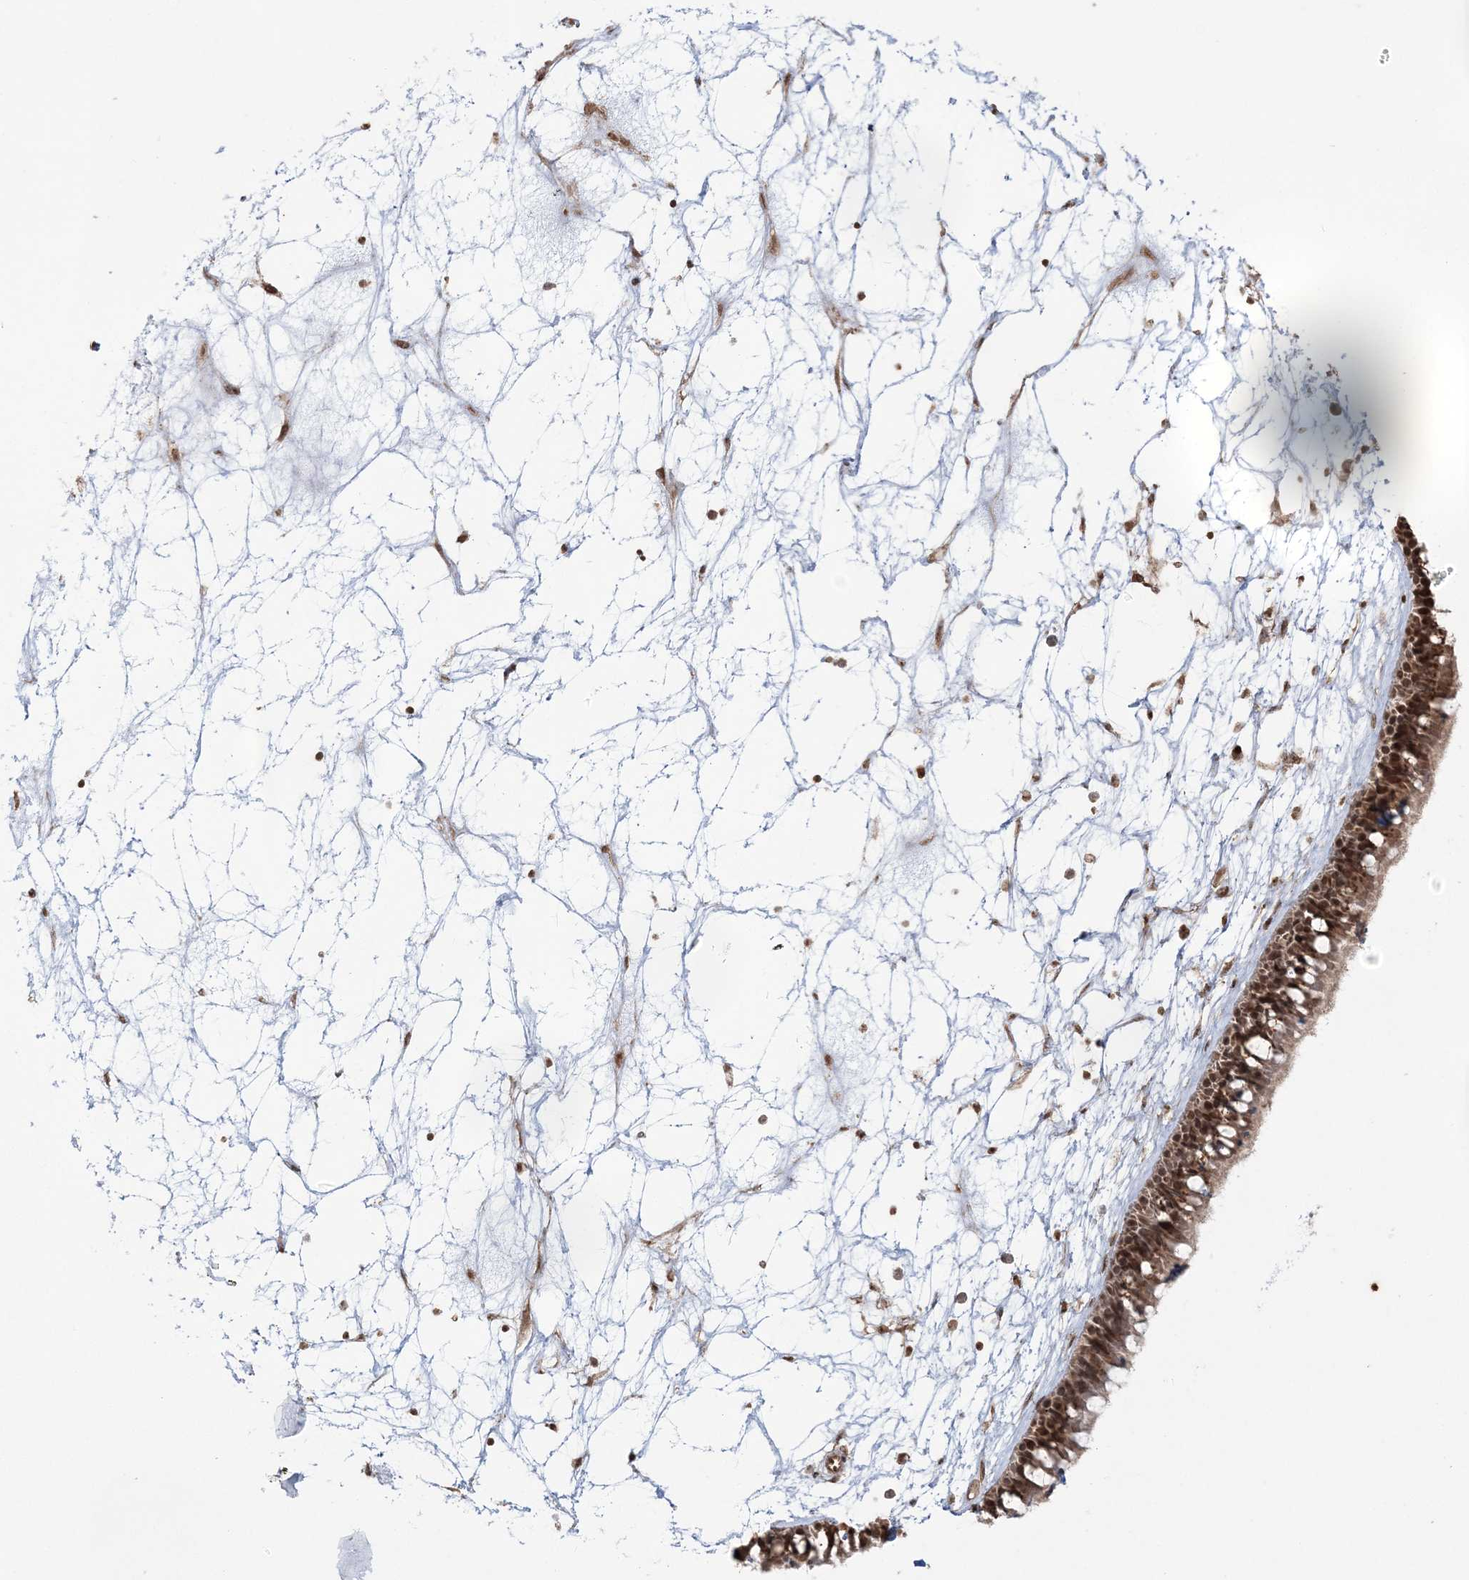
{"staining": {"intensity": "moderate", "quantity": ">75%", "location": "cytoplasmic/membranous,nuclear"}, "tissue": "nasopharynx", "cell_type": "Respiratory epithelial cells", "image_type": "normal", "snomed": [{"axis": "morphology", "description": "Normal tissue, NOS"}, {"axis": "topography", "description": "Nasopharynx"}], "caption": "High-power microscopy captured an immunohistochemistry photomicrograph of unremarkable nasopharynx, revealing moderate cytoplasmic/membranous,nuclear positivity in about >75% of respiratory epithelial cells. The protein is stained brown, and the nuclei are stained in blue (DAB IHC with brightfield microscopy, high magnification).", "gene": "ZNF839", "patient": {"sex": "male", "age": 64}}